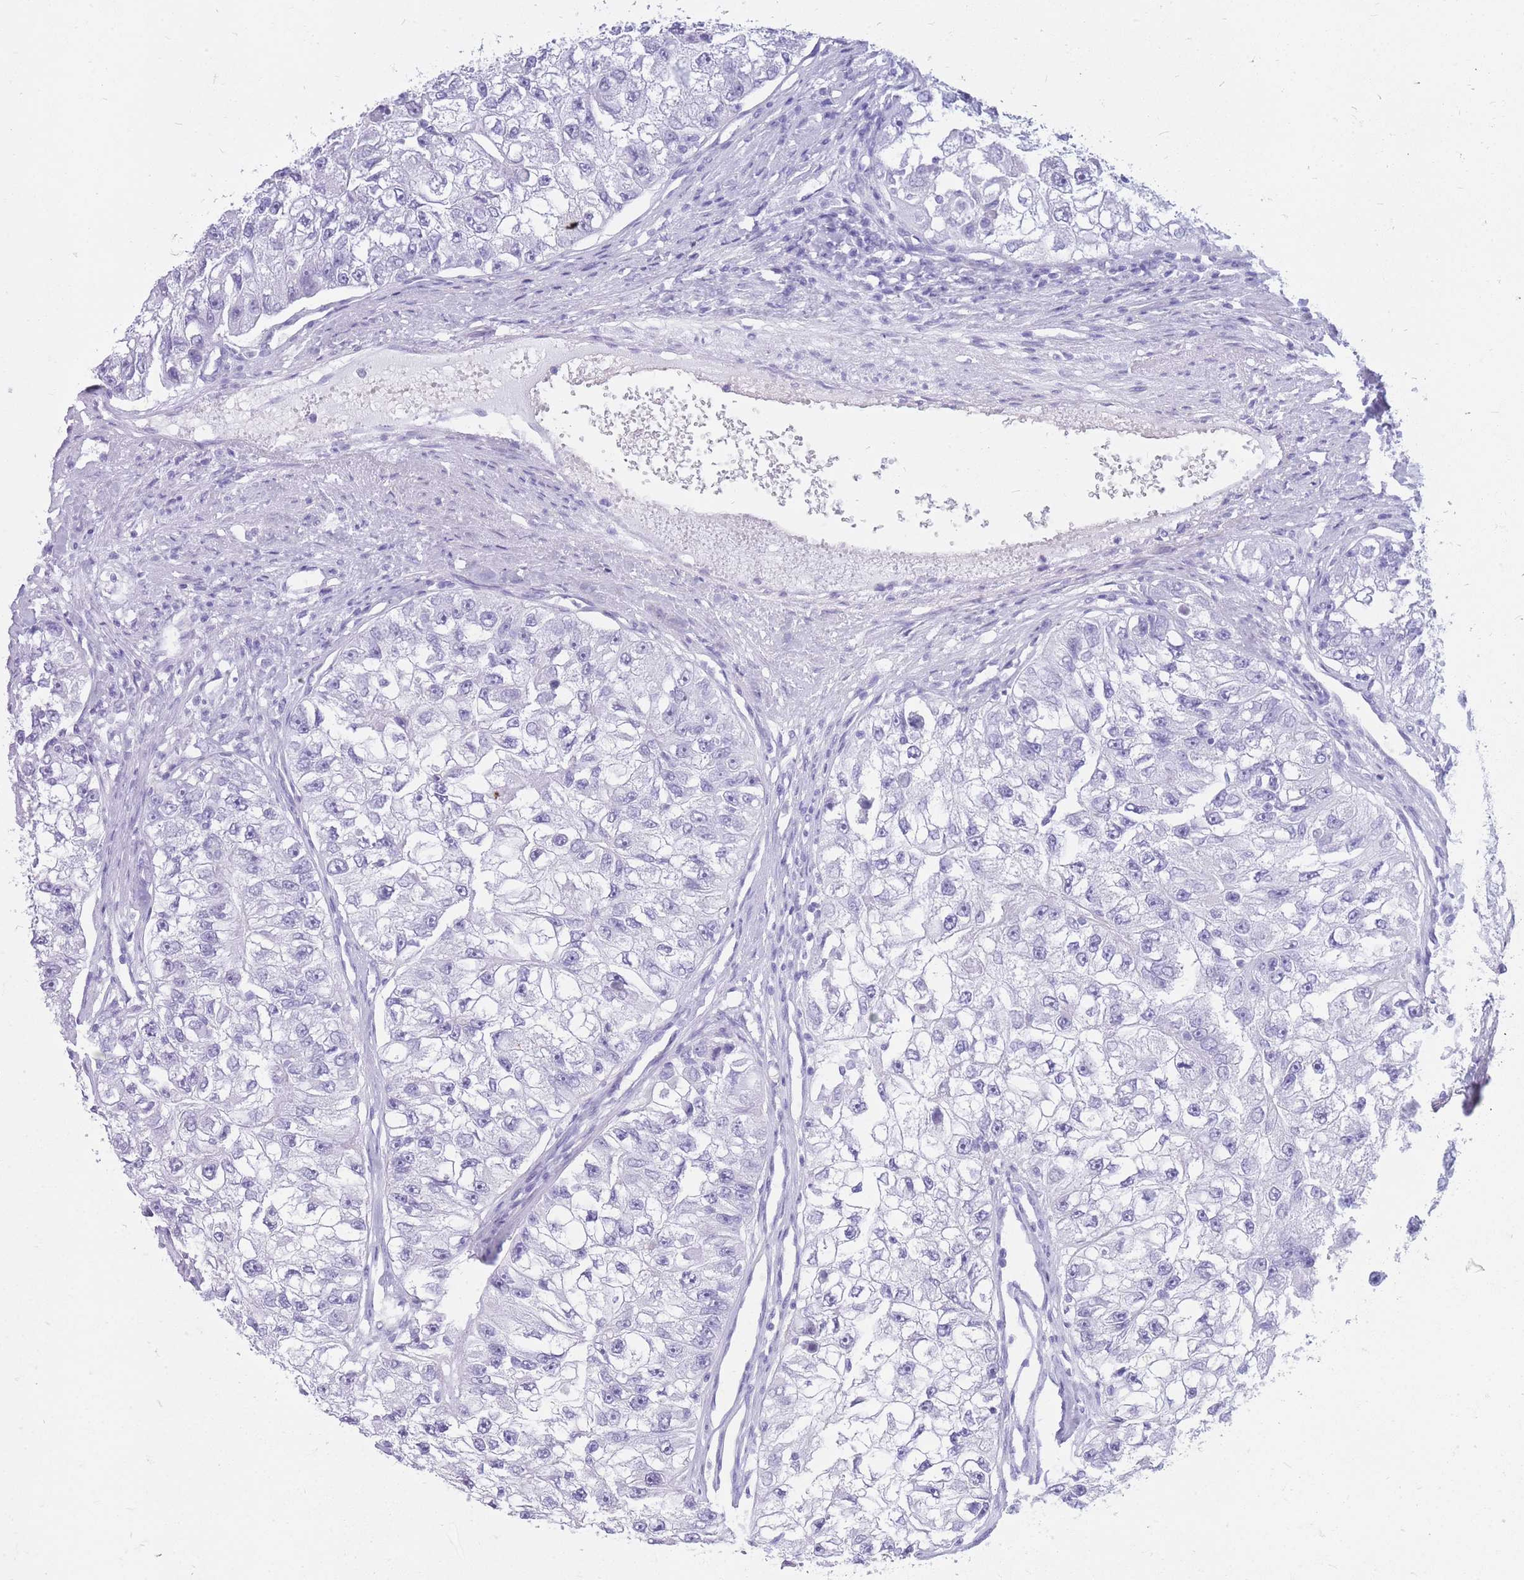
{"staining": {"intensity": "negative", "quantity": "none", "location": "none"}, "tissue": "renal cancer", "cell_type": "Tumor cells", "image_type": "cancer", "snomed": [{"axis": "morphology", "description": "Adenocarcinoma, NOS"}, {"axis": "topography", "description": "Kidney"}], "caption": "A high-resolution photomicrograph shows immunohistochemistry staining of adenocarcinoma (renal), which demonstrates no significant positivity in tumor cells.", "gene": "CYP21A2", "patient": {"sex": "male", "age": 63}}